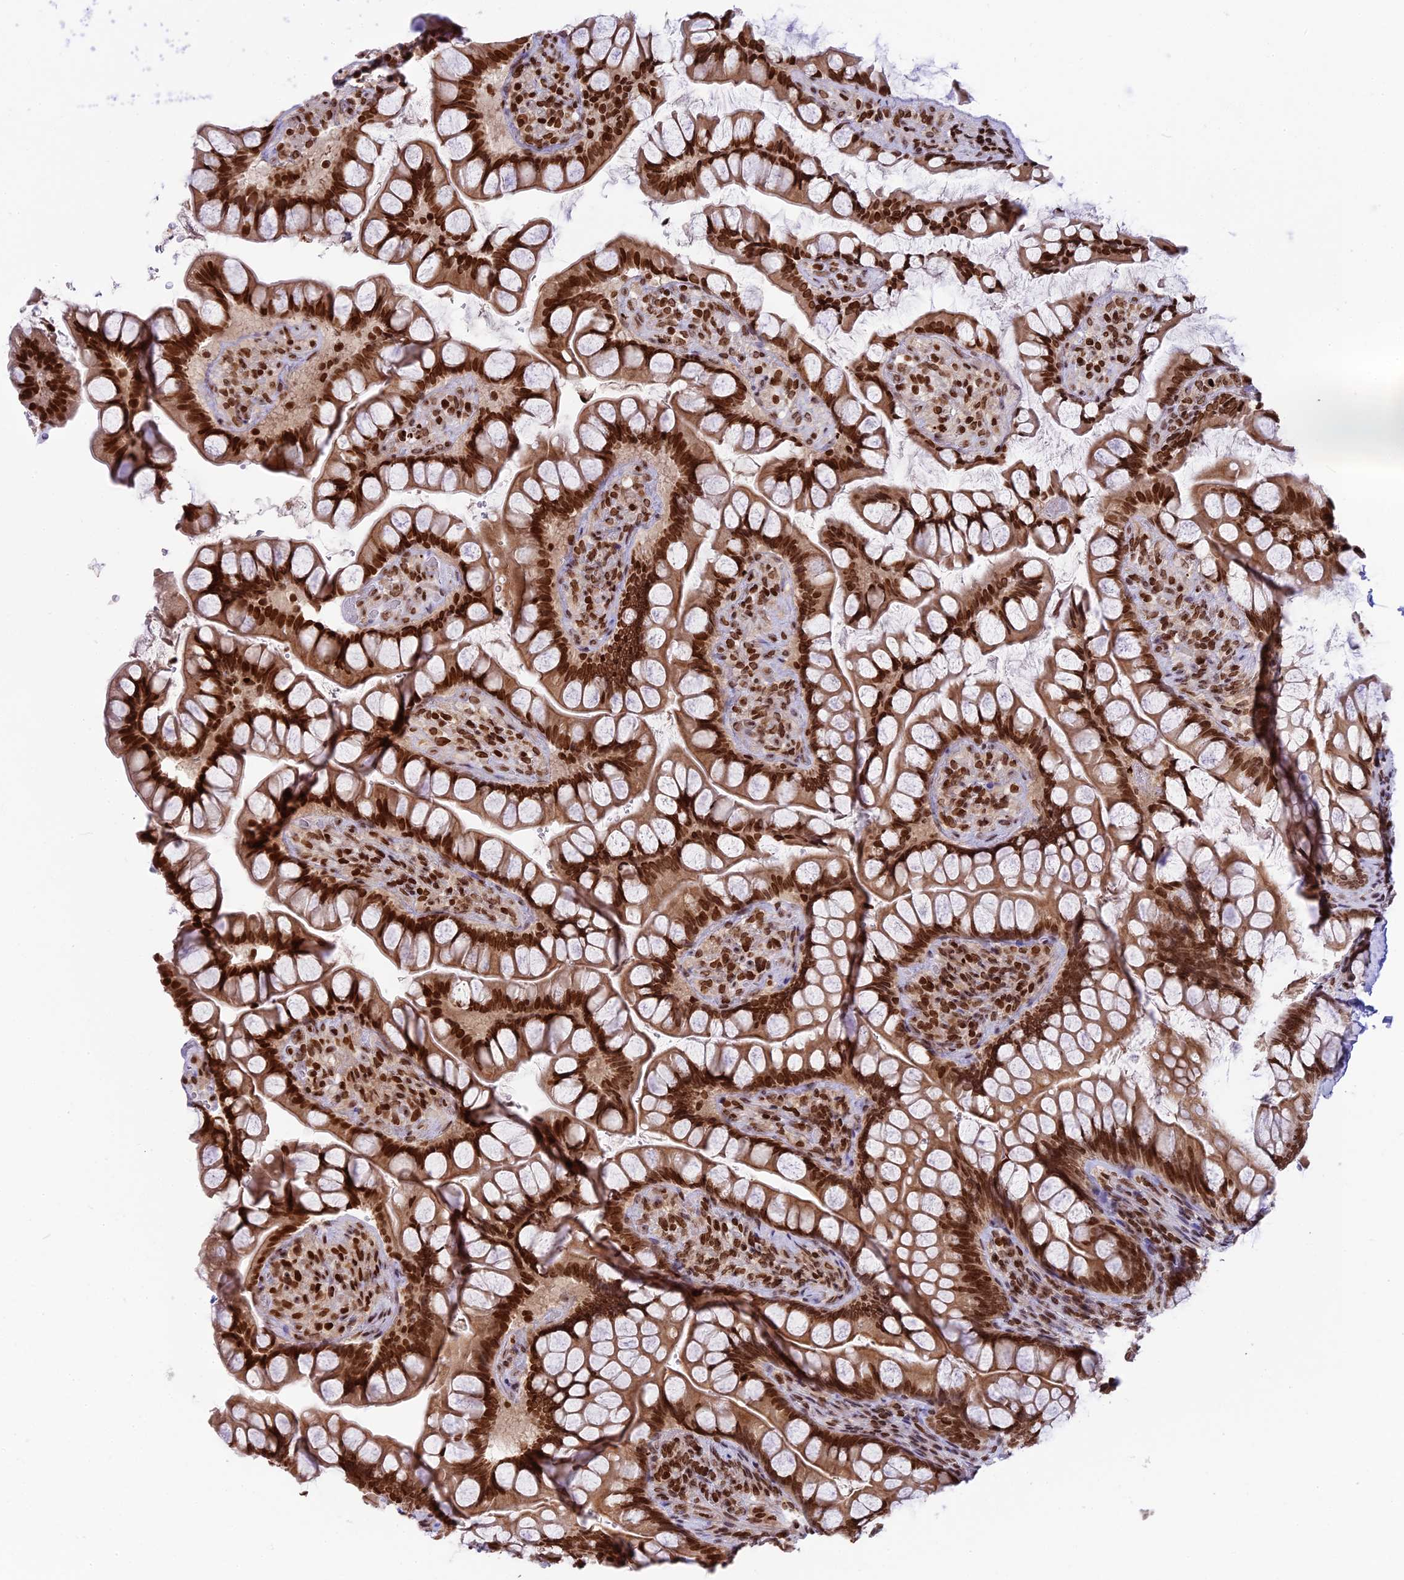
{"staining": {"intensity": "strong", "quantity": ">75%", "location": "nuclear"}, "tissue": "small intestine", "cell_type": "Glandular cells", "image_type": "normal", "snomed": [{"axis": "morphology", "description": "Normal tissue, NOS"}, {"axis": "topography", "description": "Small intestine"}], "caption": "Immunohistochemical staining of benign small intestine displays >75% levels of strong nuclear protein positivity in approximately >75% of glandular cells. The protein of interest is stained brown, and the nuclei are stained in blue (DAB (3,3'-diaminobenzidine) IHC with brightfield microscopy, high magnification).", "gene": "TET2", "patient": {"sex": "male", "age": 70}}